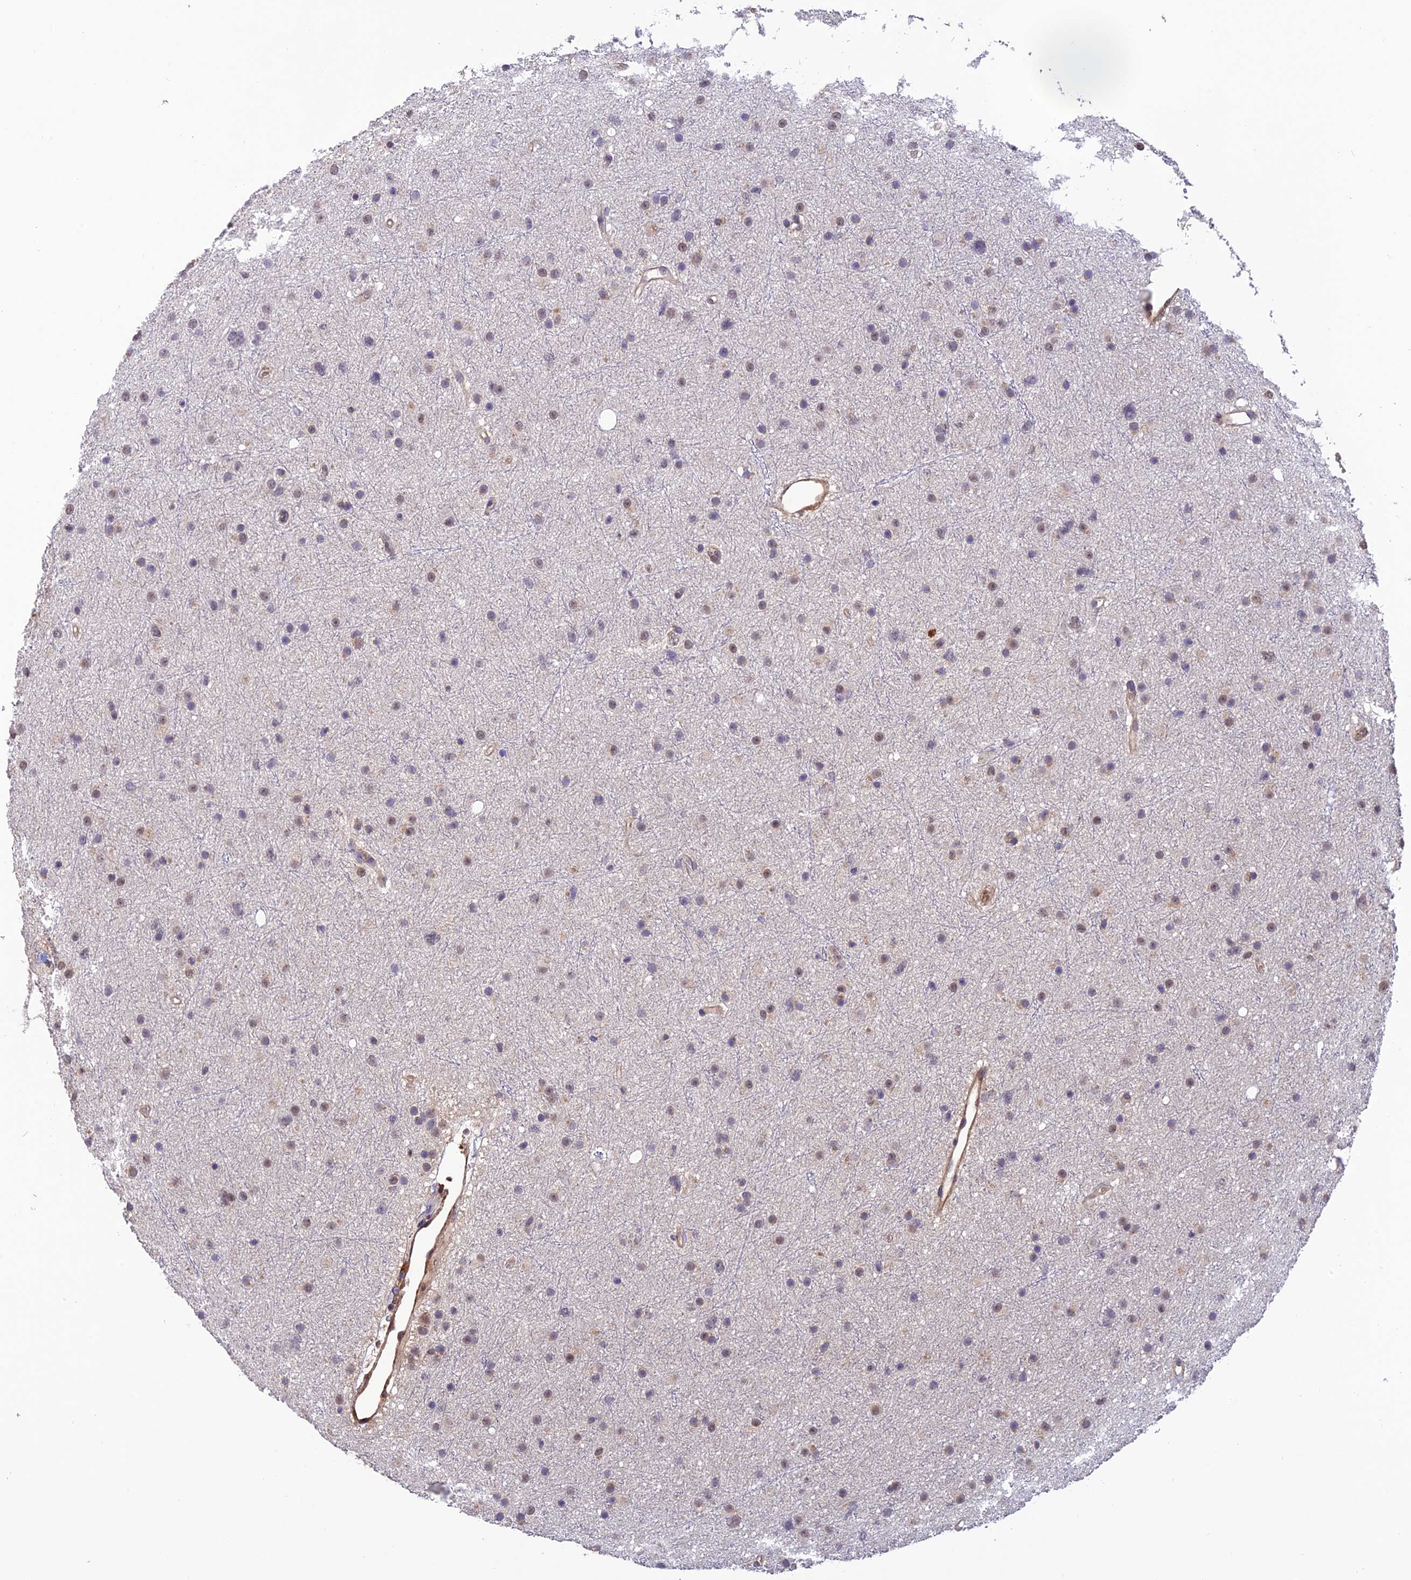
{"staining": {"intensity": "weak", "quantity": "<25%", "location": "nuclear"}, "tissue": "glioma", "cell_type": "Tumor cells", "image_type": "cancer", "snomed": [{"axis": "morphology", "description": "Glioma, malignant, Low grade"}, {"axis": "topography", "description": "Cerebral cortex"}], "caption": "High magnification brightfield microscopy of glioma stained with DAB (3,3'-diaminobenzidine) (brown) and counterstained with hematoxylin (blue): tumor cells show no significant positivity.", "gene": "PSMB3", "patient": {"sex": "female", "age": 39}}